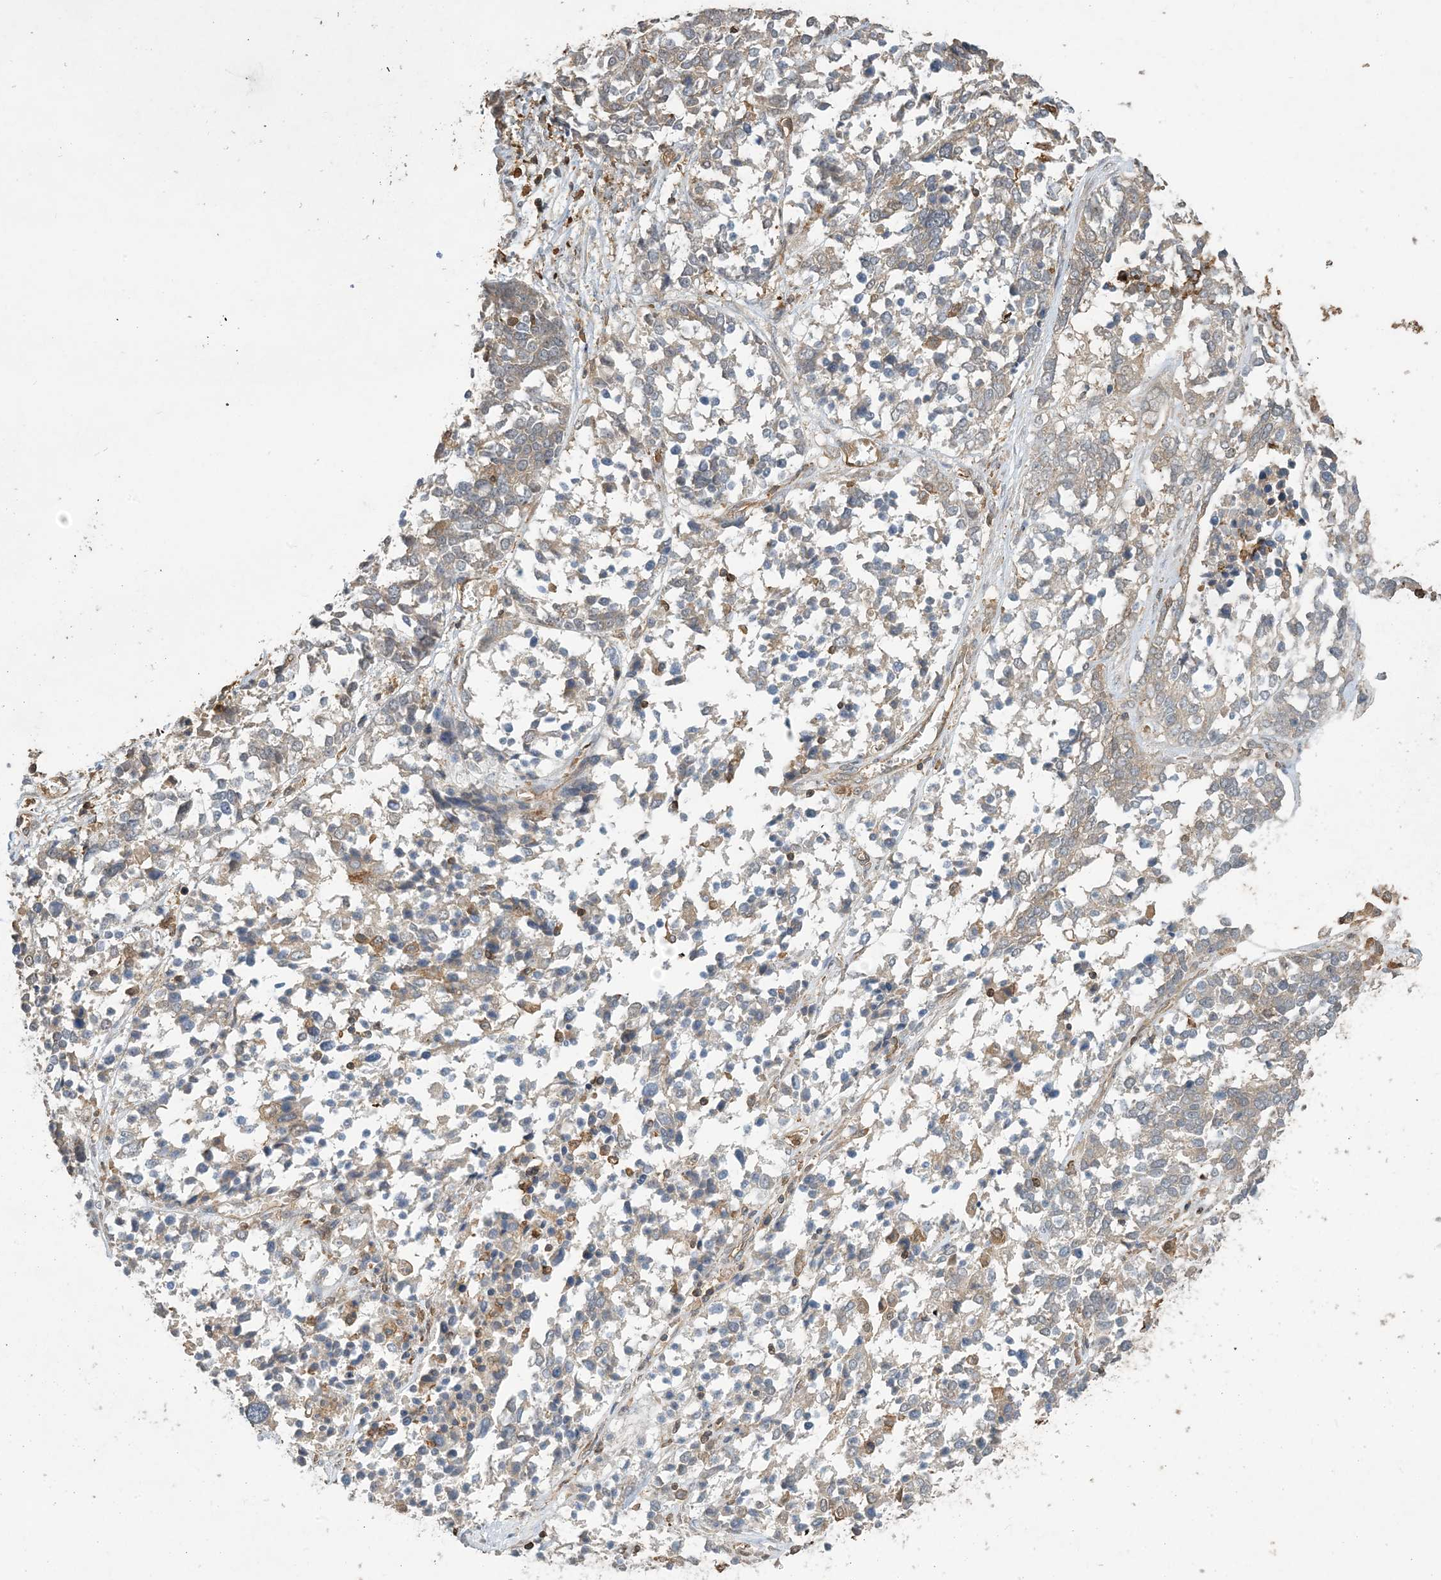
{"staining": {"intensity": "weak", "quantity": "25%-75%", "location": "cytoplasmic/membranous"}, "tissue": "ovarian cancer", "cell_type": "Tumor cells", "image_type": "cancer", "snomed": [{"axis": "morphology", "description": "Cystadenocarcinoma, serous, NOS"}, {"axis": "topography", "description": "Ovary"}], "caption": "Immunohistochemical staining of ovarian cancer demonstrates weak cytoplasmic/membranous protein positivity in approximately 25%-75% of tumor cells. The staining was performed using DAB (3,3'-diaminobenzidine) to visualize the protein expression in brown, while the nuclei were stained in blue with hematoxylin (Magnification: 20x).", "gene": "TMSB4X", "patient": {"sex": "female", "age": 44}}